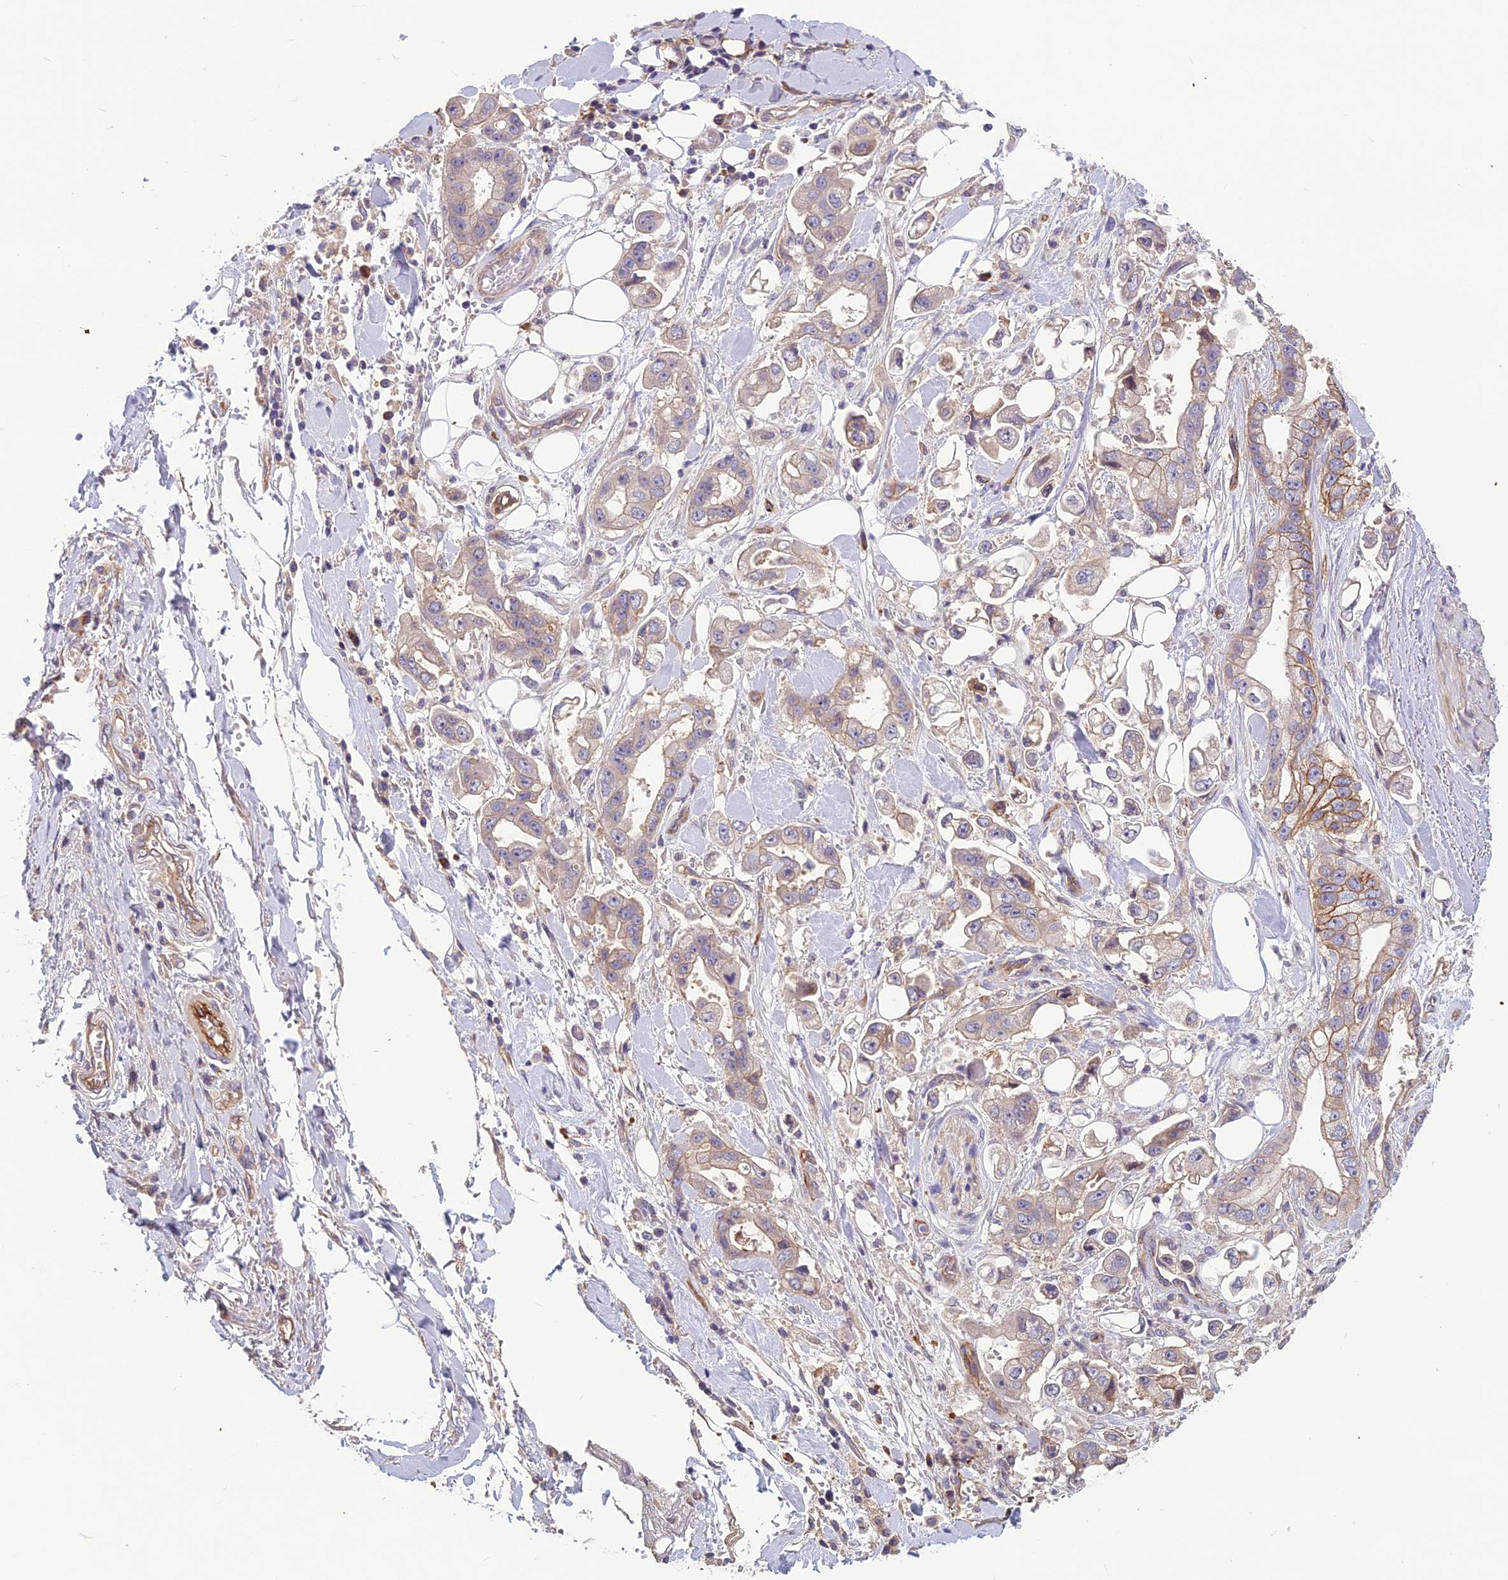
{"staining": {"intensity": "moderate", "quantity": "<25%", "location": "cytoplasmic/membranous"}, "tissue": "stomach cancer", "cell_type": "Tumor cells", "image_type": "cancer", "snomed": [{"axis": "morphology", "description": "Adenocarcinoma, NOS"}, {"axis": "topography", "description": "Stomach"}], "caption": "Moderate cytoplasmic/membranous protein positivity is identified in about <25% of tumor cells in stomach cancer (adenocarcinoma).", "gene": "TSPAN15", "patient": {"sex": "male", "age": 62}}